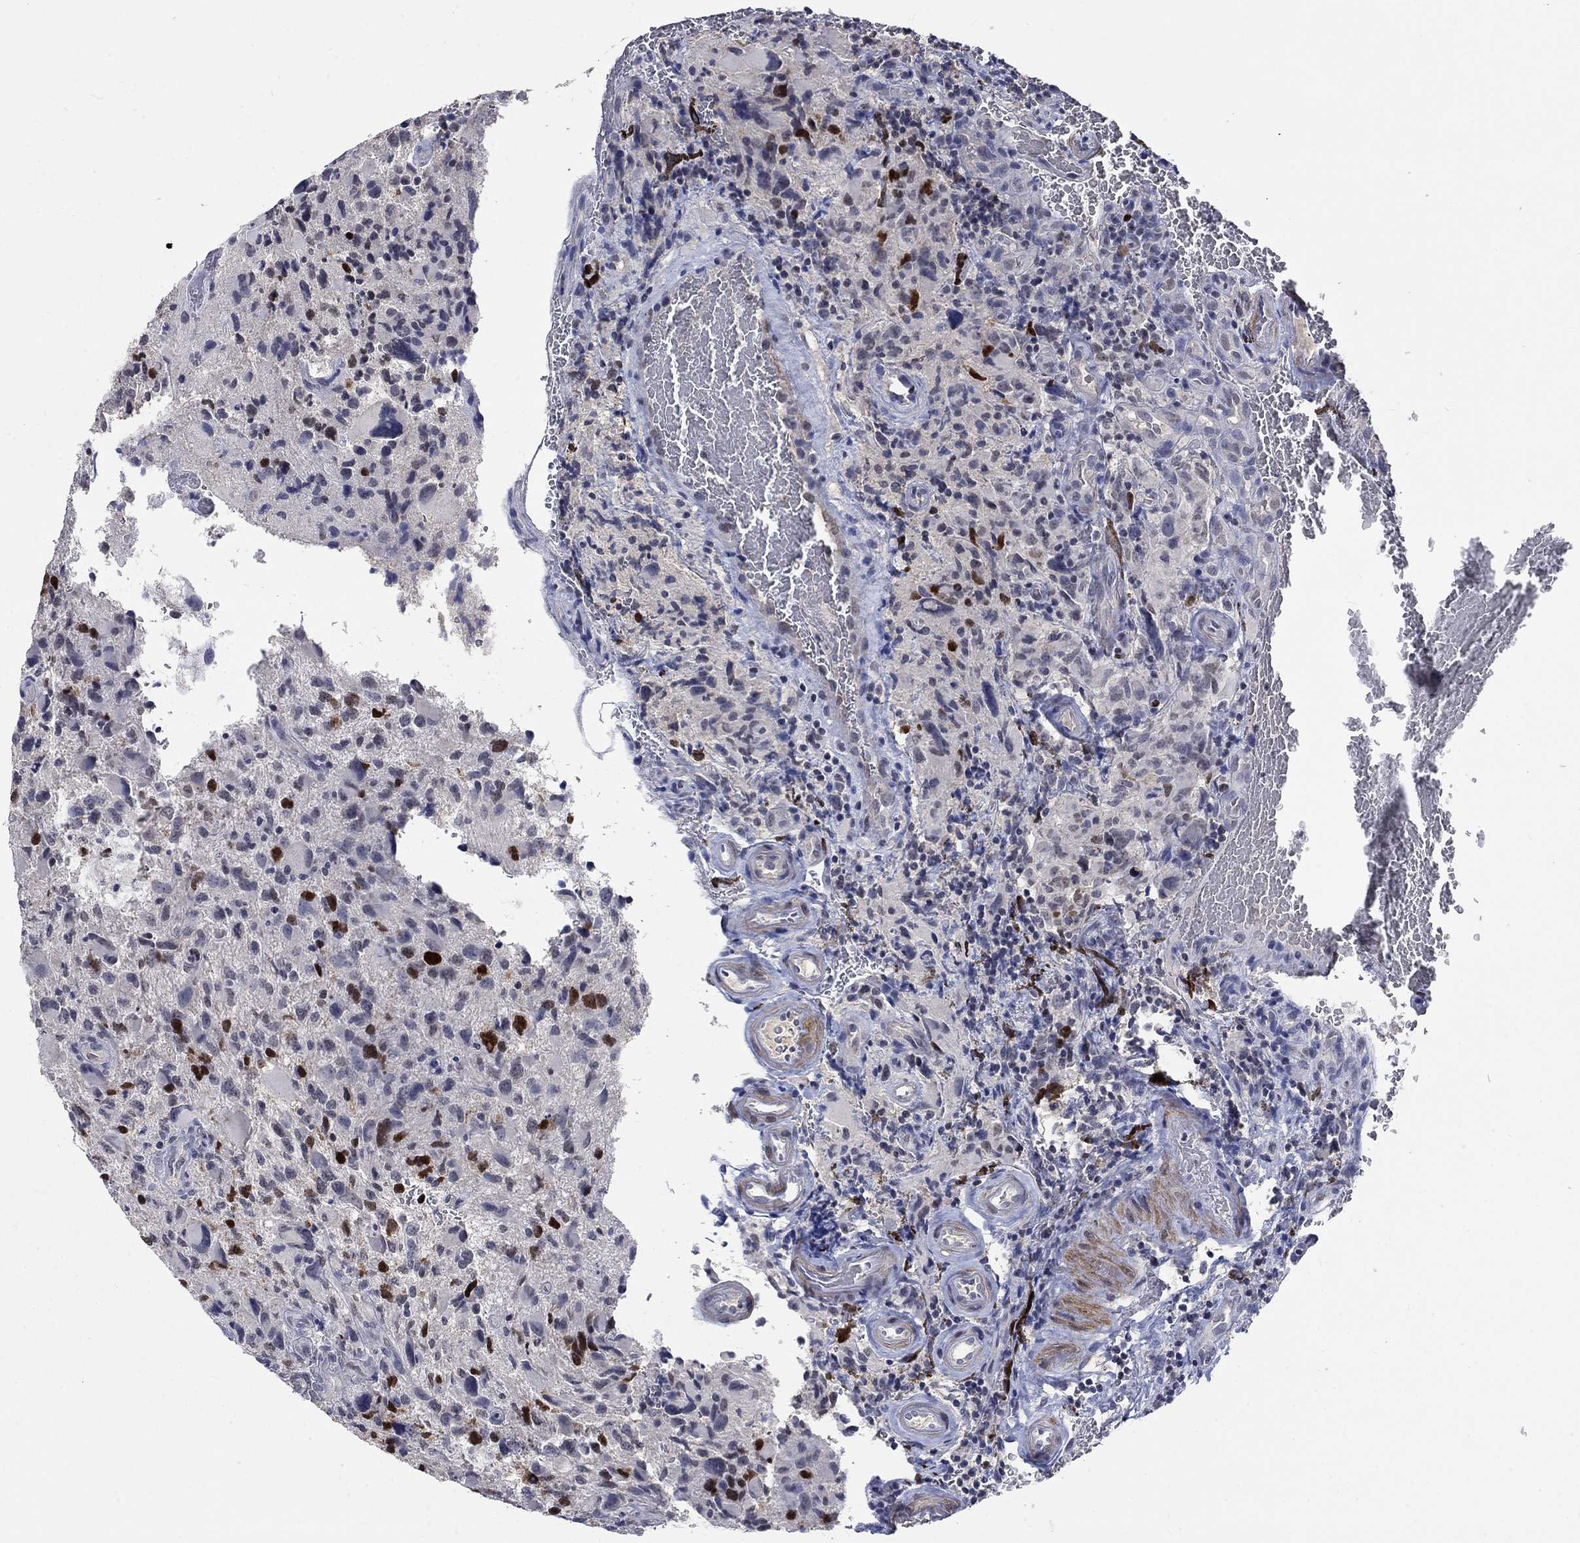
{"staining": {"intensity": "negative", "quantity": "none", "location": "none"}, "tissue": "glioma", "cell_type": "Tumor cells", "image_type": "cancer", "snomed": [{"axis": "morphology", "description": "Glioma, malignant, NOS"}, {"axis": "morphology", "description": "Glioma, malignant, High grade"}, {"axis": "topography", "description": "Brain"}], "caption": "The image exhibits no significant expression in tumor cells of glioma.", "gene": "ZBTB18", "patient": {"sex": "female", "age": 71}}